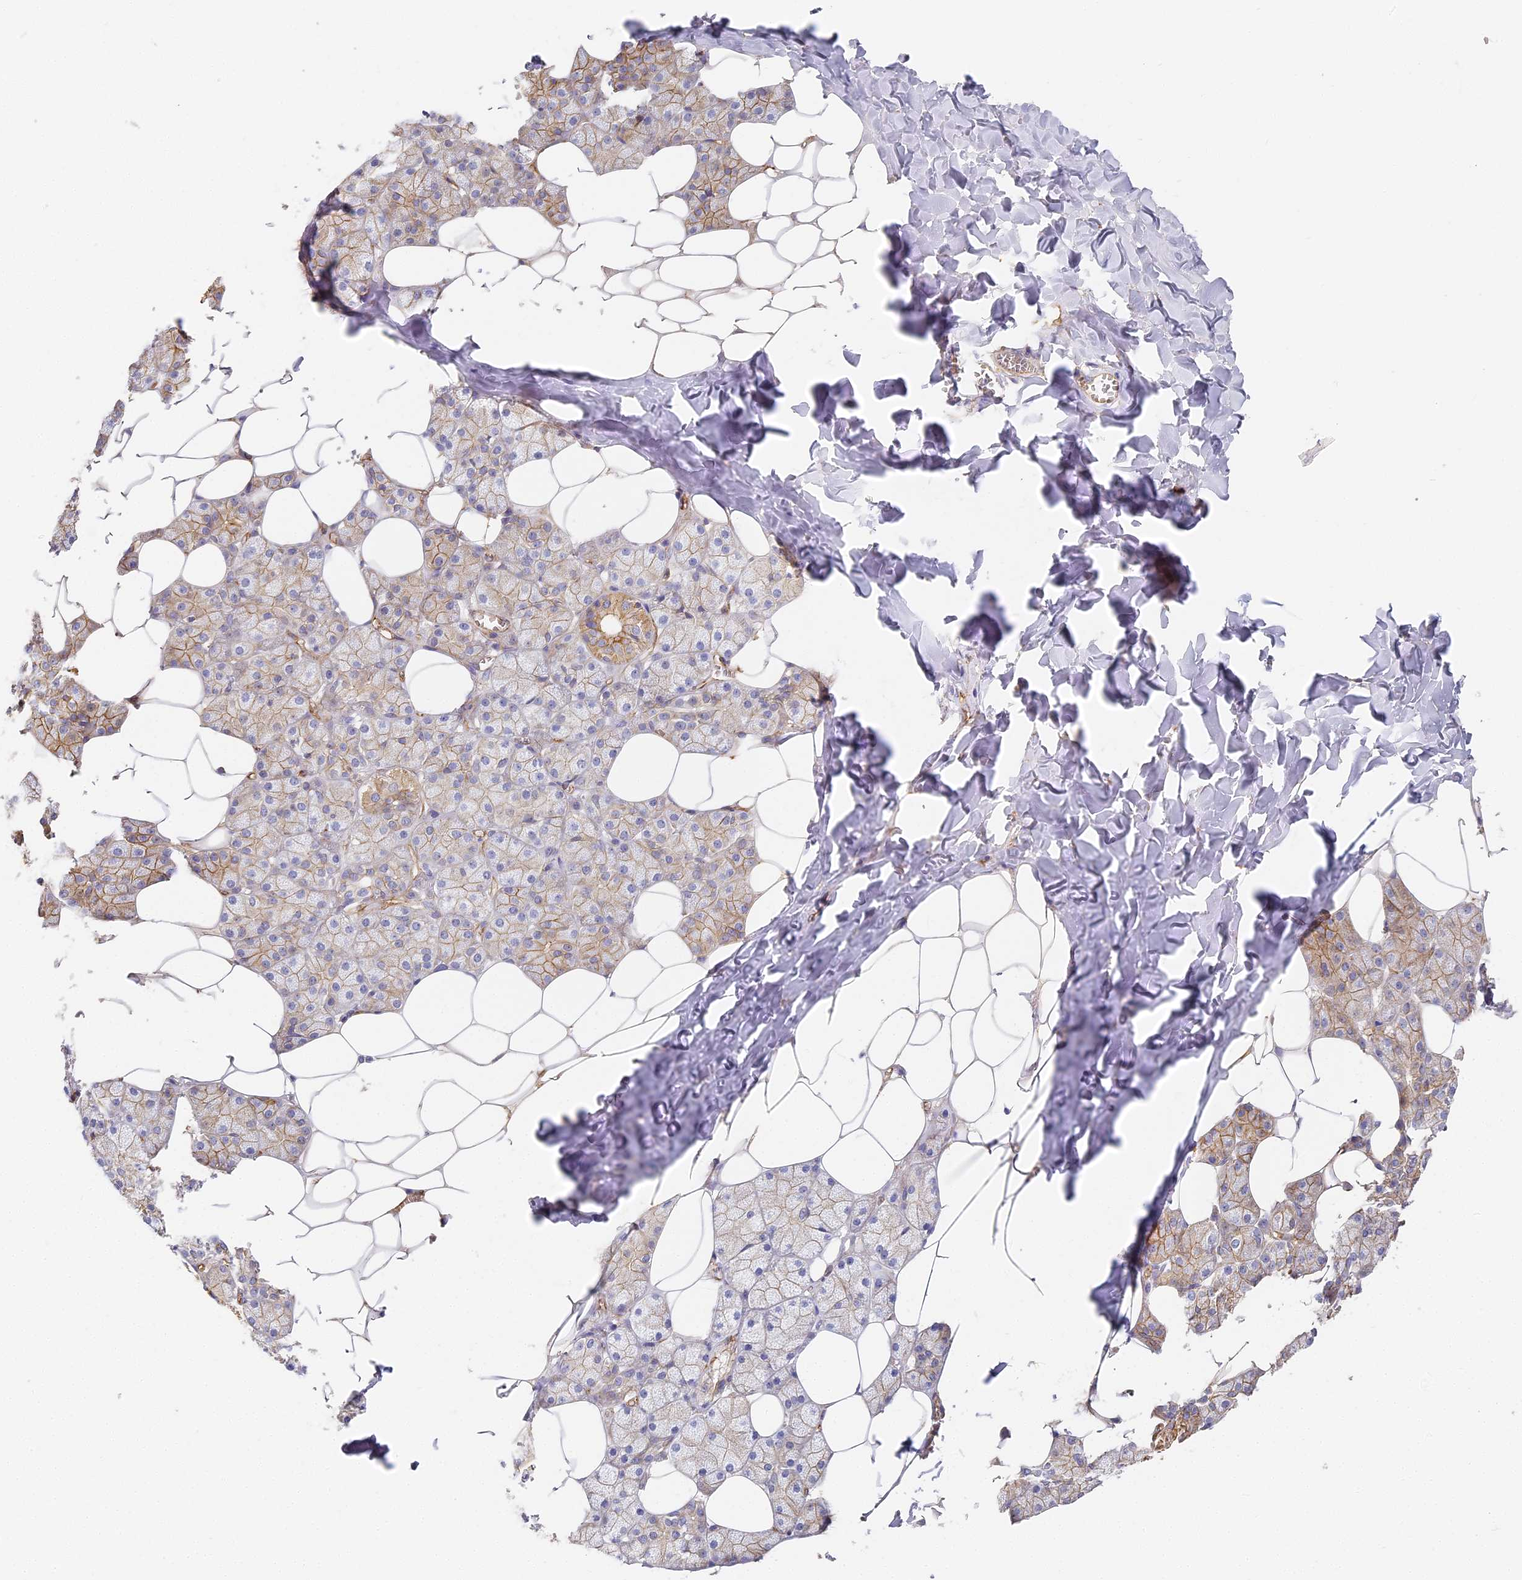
{"staining": {"intensity": "moderate", "quantity": "25%-75%", "location": "cytoplasmic/membranous"}, "tissue": "salivary gland", "cell_type": "Glandular cells", "image_type": "normal", "snomed": [{"axis": "morphology", "description": "Normal tissue, NOS"}, {"axis": "topography", "description": "Salivary gland"}], "caption": "Protein staining of unremarkable salivary gland displays moderate cytoplasmic/membranous positivity in approximately 25%-75% of glandular cells.", "gene": "CCDC30", "patient": {"sex": "female", "age": 33}}